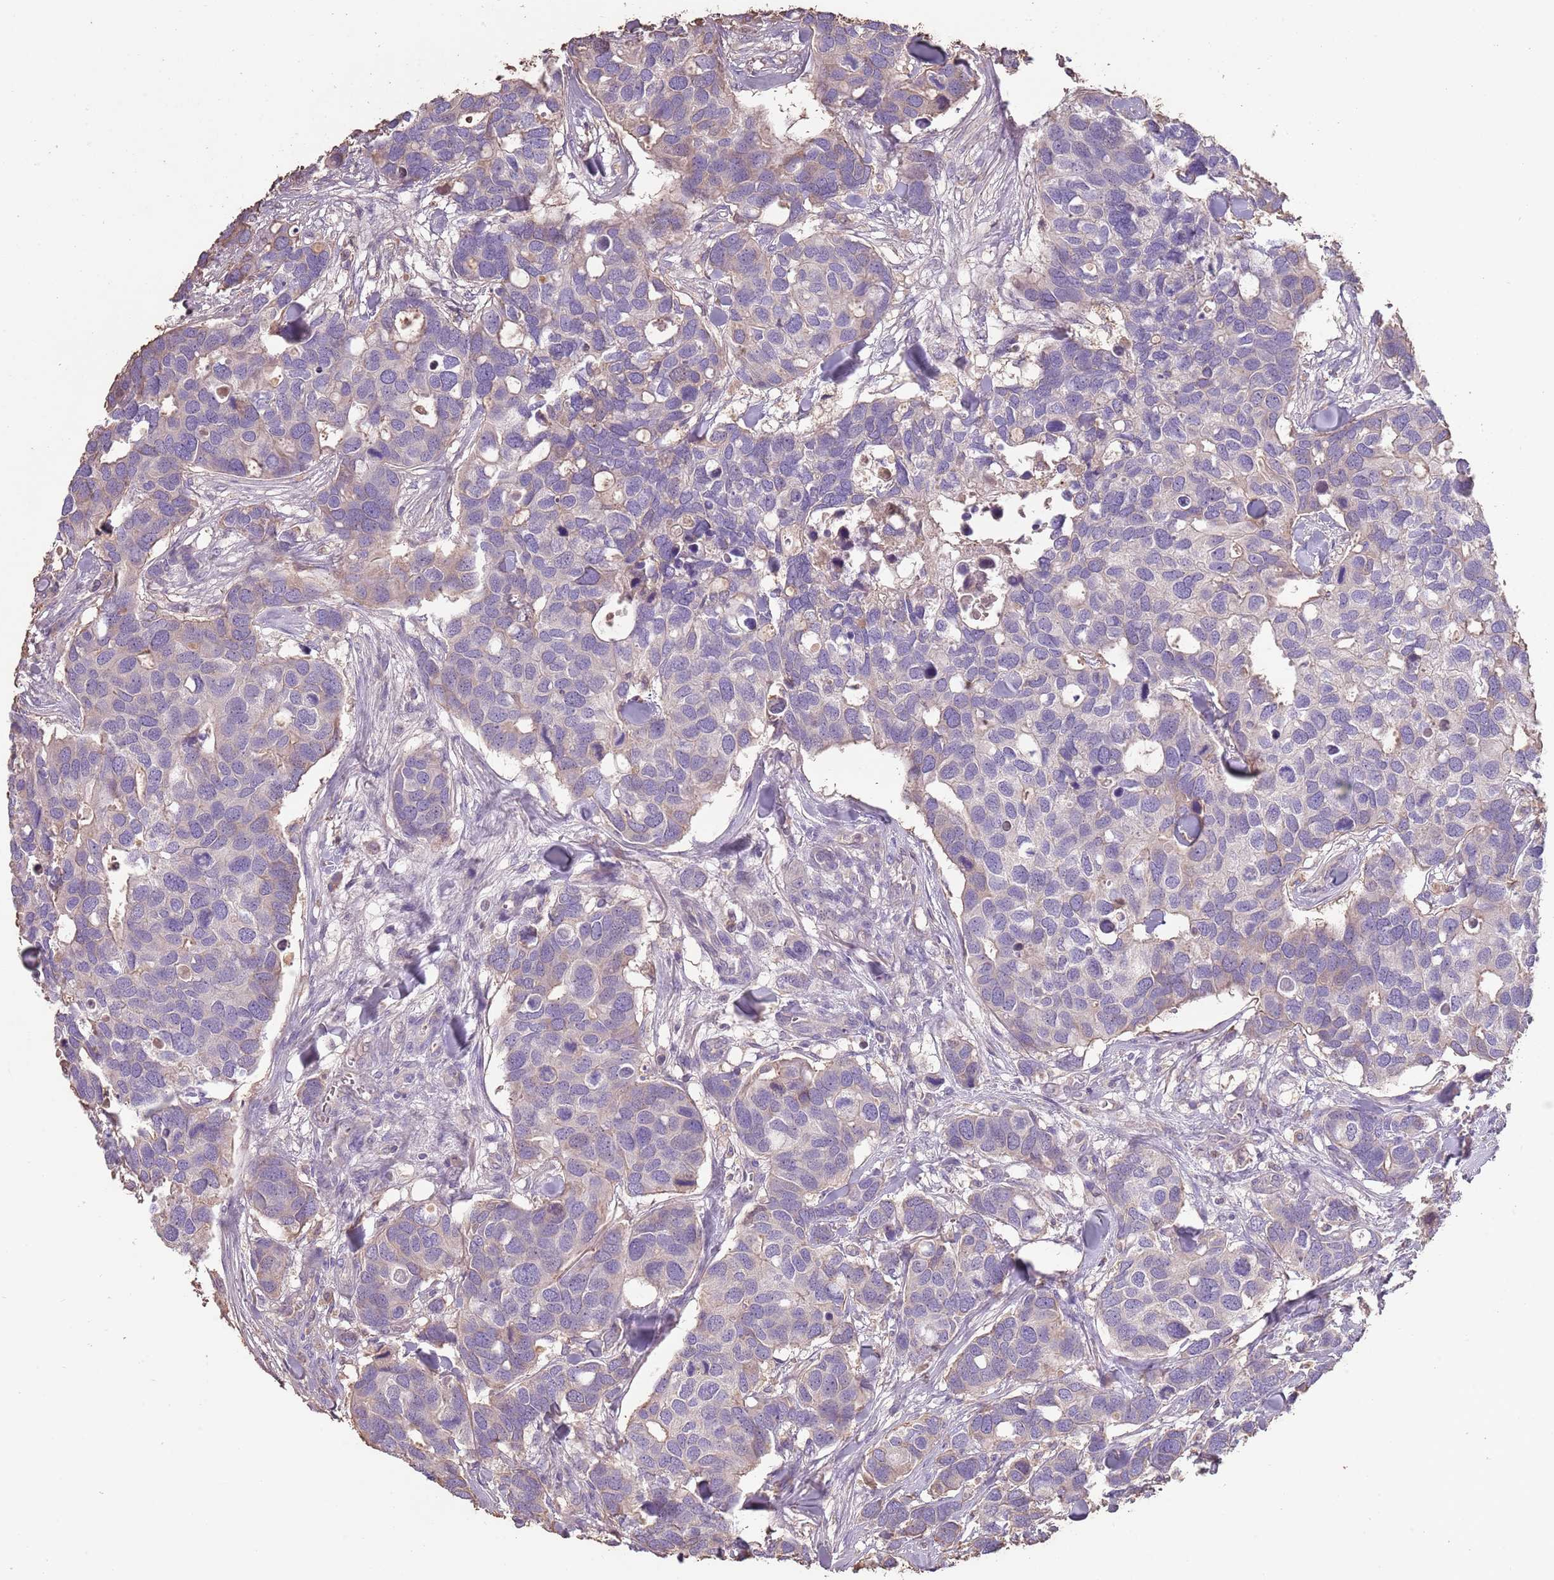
{"staining": {"intensity": "negative", "quantity": "none", "location": "none"}, "tissue": "breast cancer", "cell_type": "Tumor cells", "image_type": "cancer", "snomed": [{"axis": "morphology", "description": "Duct carcinoma"}, {"axis": "topography", "description": "Breast"}], "caption": "Tumor cells show no significant positivity in breast cancer.", "gene": "FECH", "patient": {"sex": "female", "age": 83}}